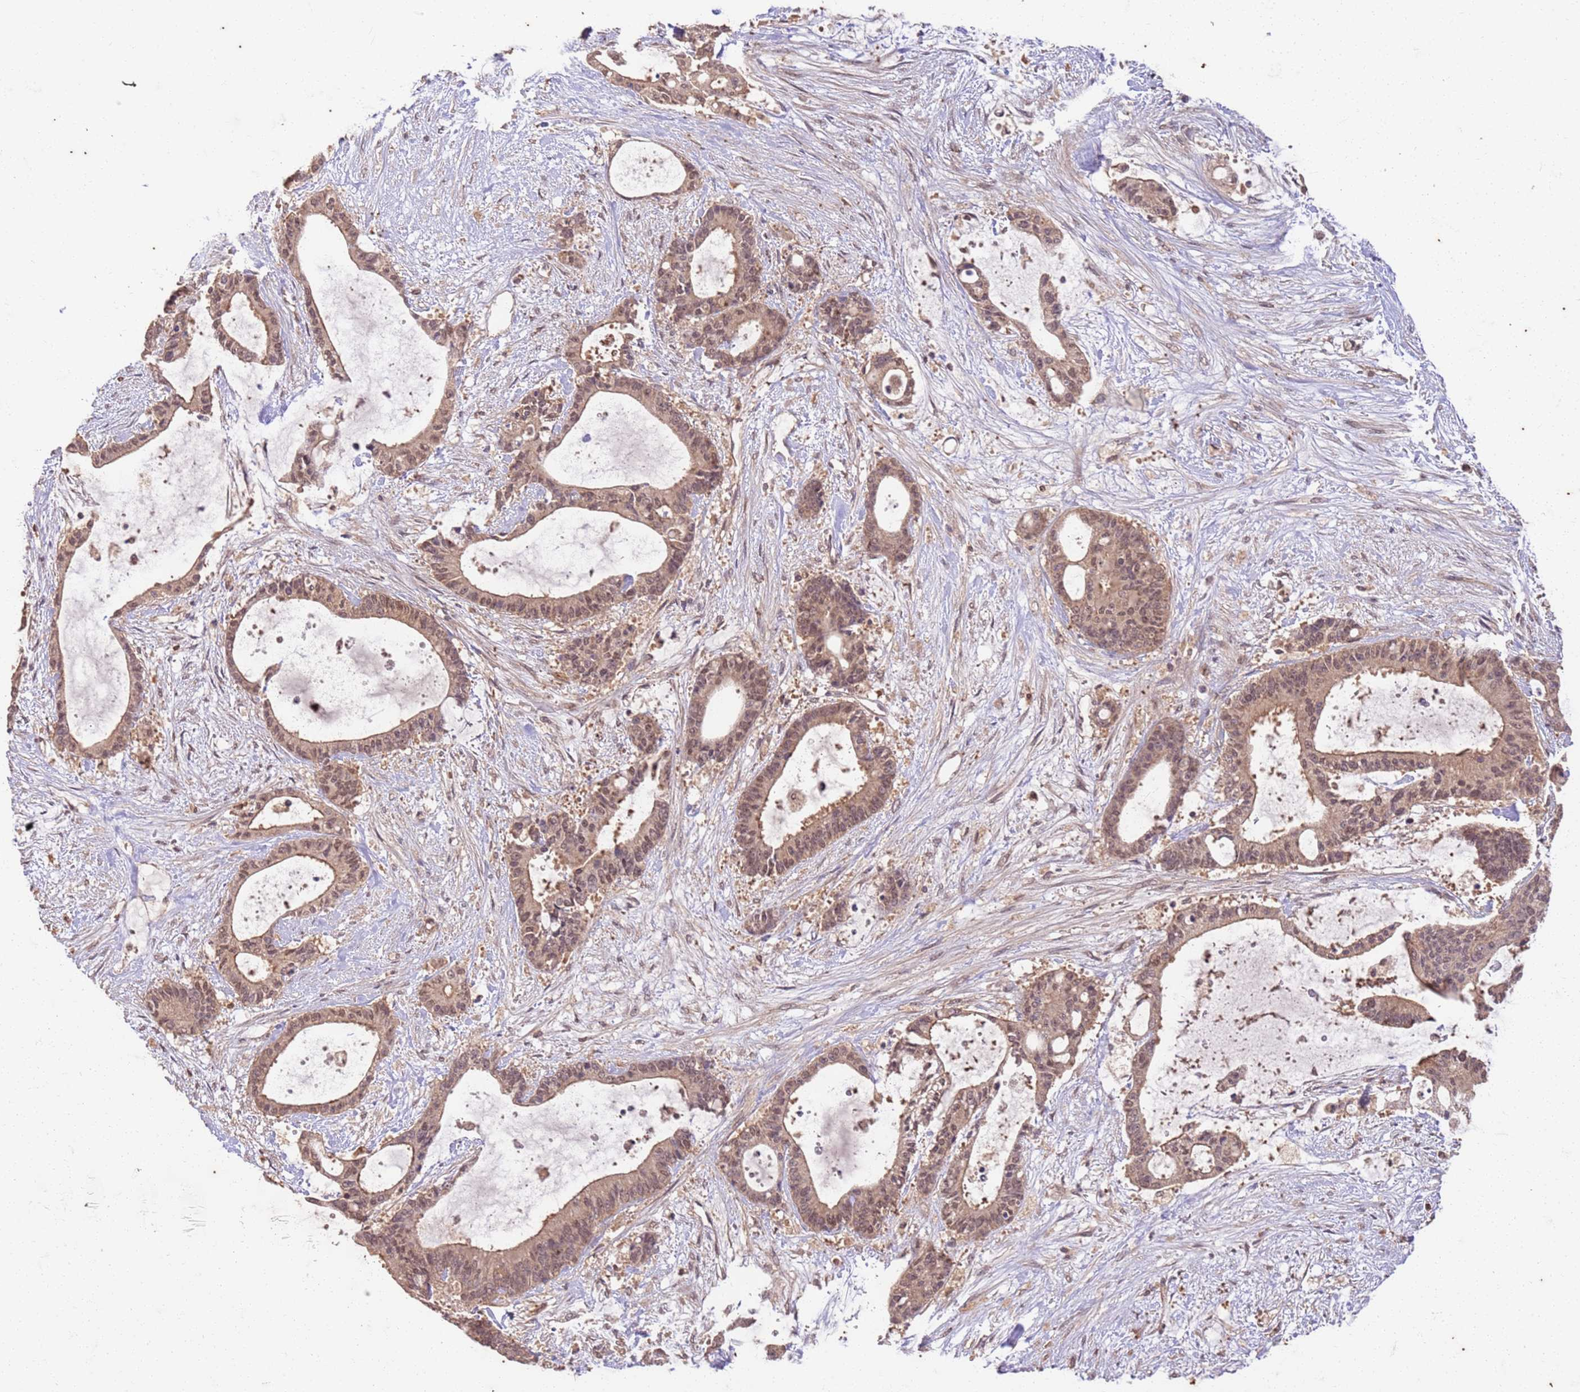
{"staining": {"intensity": "moderate", "quantity": ">75%", "location": "cytoplasmic/membranous,nuclear"}, "tissue": "liver cancer", "cell_type": "Tumor cells", "image_type": "cancer", "snomed": [{"axis": "morphology", "description": "Normal tissue, NOS"}, {"axis": "morphology", "description": "Cholangiocarcinoma"}, {"axis": "topography", "description": "Liver"}, {"axis": "topography", "description": "Peripheral nerve tissue"}], "caption": "This micrograph displays liver cholangiocarcinoma stained with immunohistochemistry to label a protein in brown. The cytoplasmic/membranous and nuclear of tumor cells show moderate positivity for the protein. Nuclei are counter-stained blue.", "gene": "UBE3A", "patient": {"sex": "female", "age": 73}}